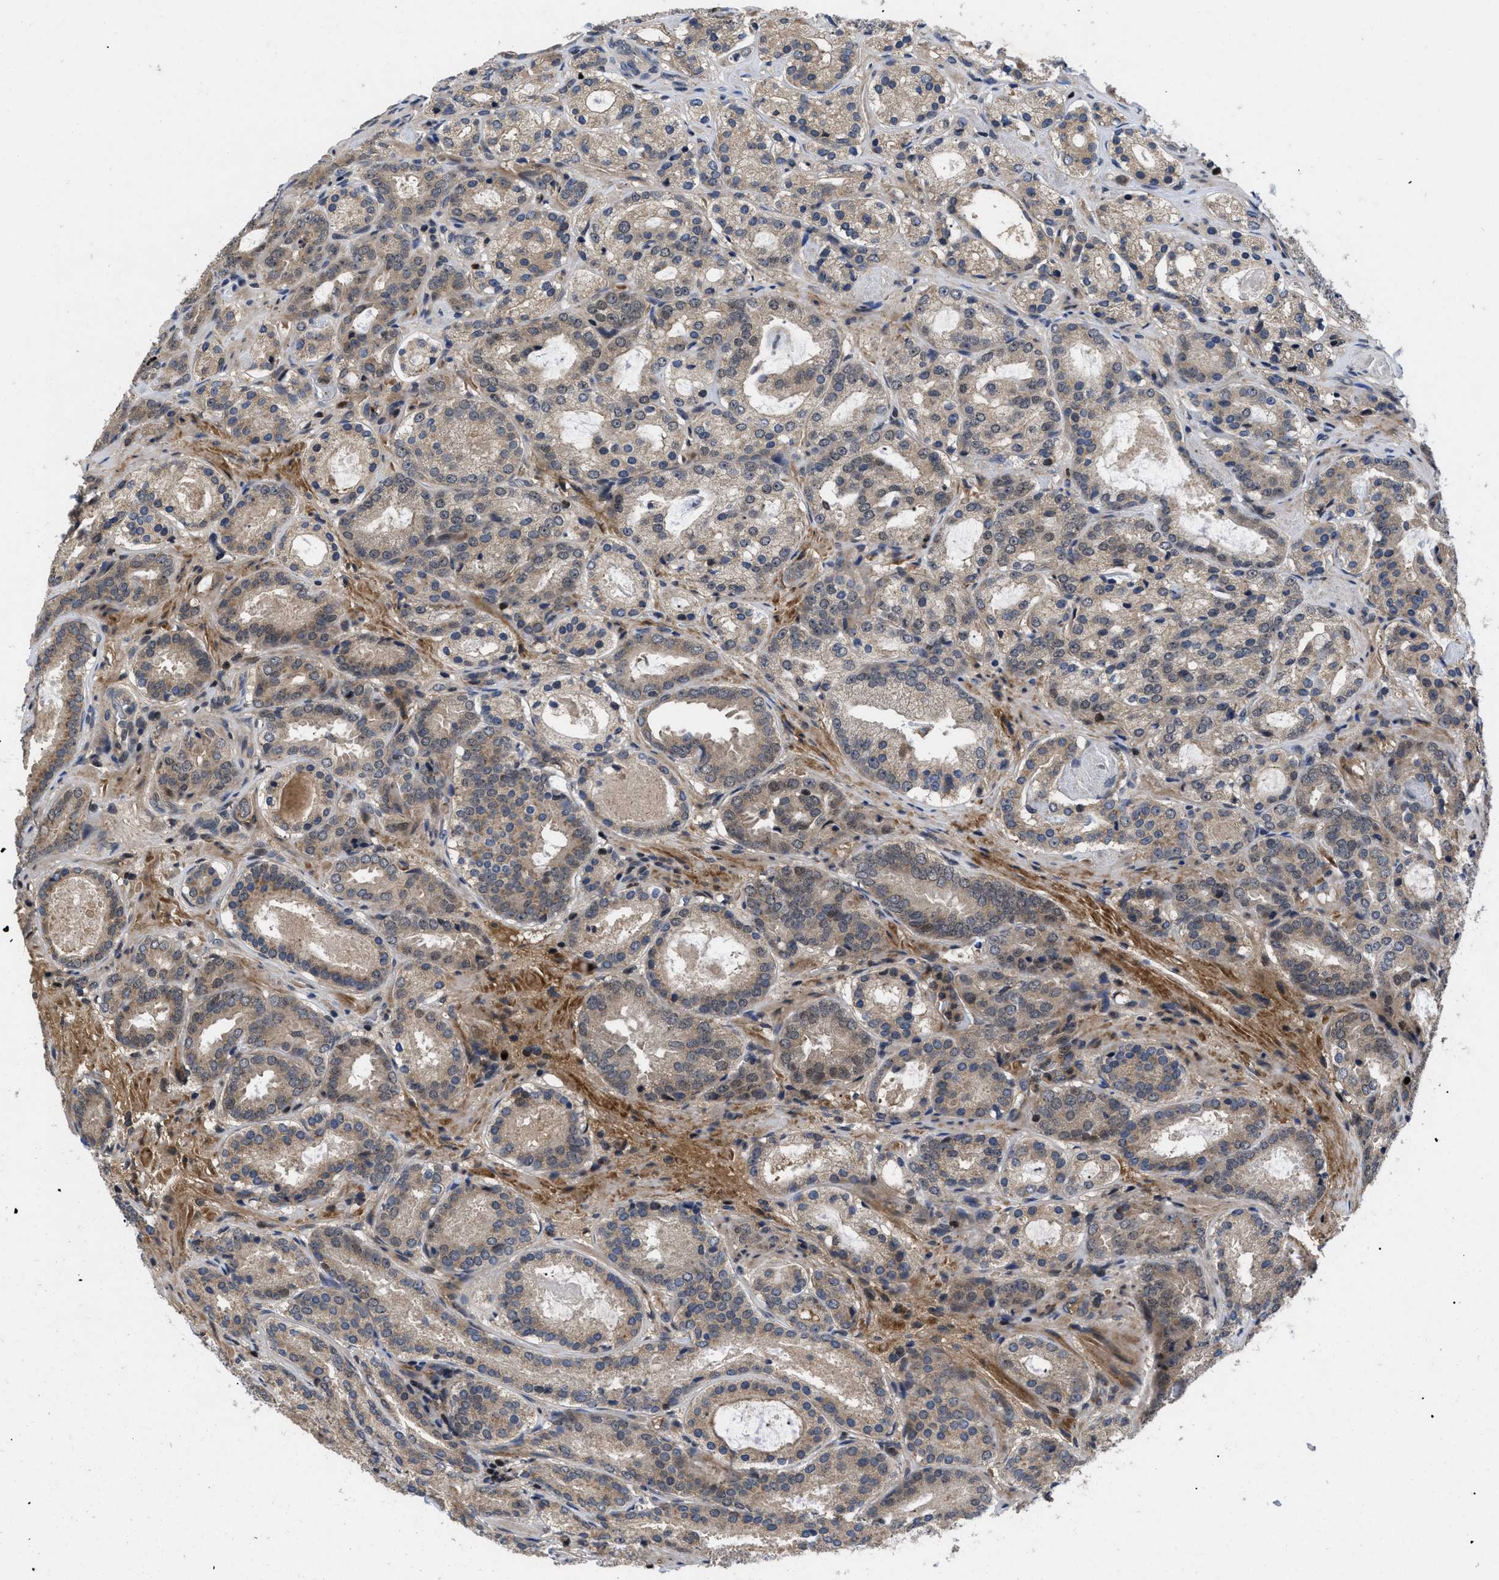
{"staining": {"intensity": "weak", "quantity": ">75%", "location": "cytoplasmic/membranous"}, "tissue": "prostate cancer", "cell_type": "Tumor cells", "image_type": "cancer", "snomed": [{"axis": "morphology", "description": "Adenocarcinoma, Low grade"}, {"axis": "topography", "description": "Prostate"}], "caption": "Immunohistochemistry (IHC) photomicrograph of neoplastic tissue: human prostate adenocarcinoma (low-grade) stained using immunohistochemistry (IHC) exhibits low levels of weak protein expression localized specifically in the cytoplasmic/membranous of tumor cells, appearing as a cytoplasmic/membranous brown color.", "gene": "FAM200A", "patient": {"sex": "male", "age": 69}}